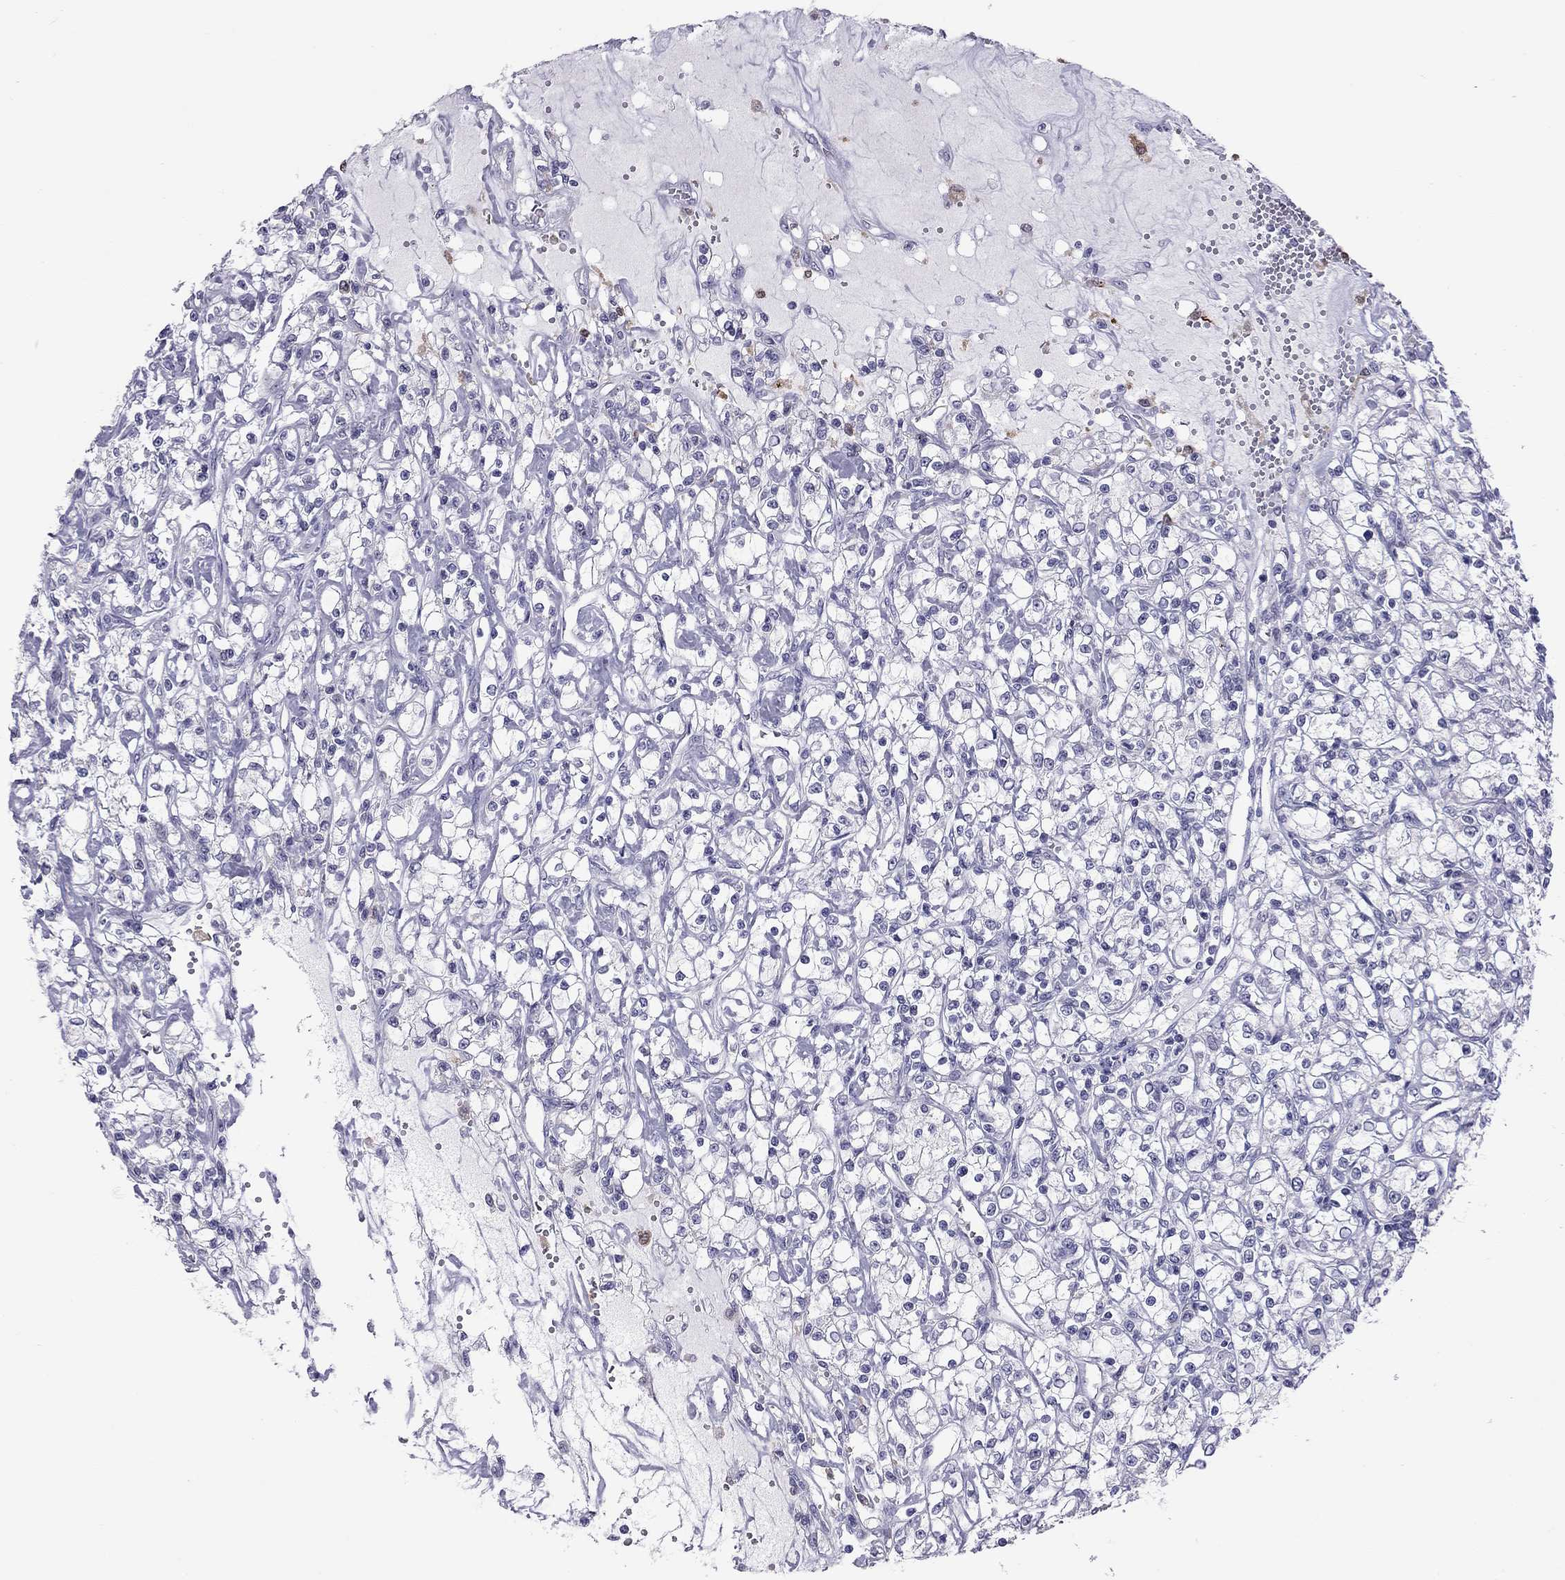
{"staining": {"intensity": "negative", "quantity": "none", "location": "none"}, "tissue": "renal cancer", "cell_type": "Tumor cells", "image_type": "cancer", "snomed": [{"axis": "morphology", "description": "Adenocarcinoma, NOS"}, {"axis": "topography", "description": "Kidney"}], "caption": "Renal cancer was stained to show a protein in brown. There is no significant positivity in tumor cells.", "gene": "PPP1R3A", "patient": {"sex": "female", "age": 59}}